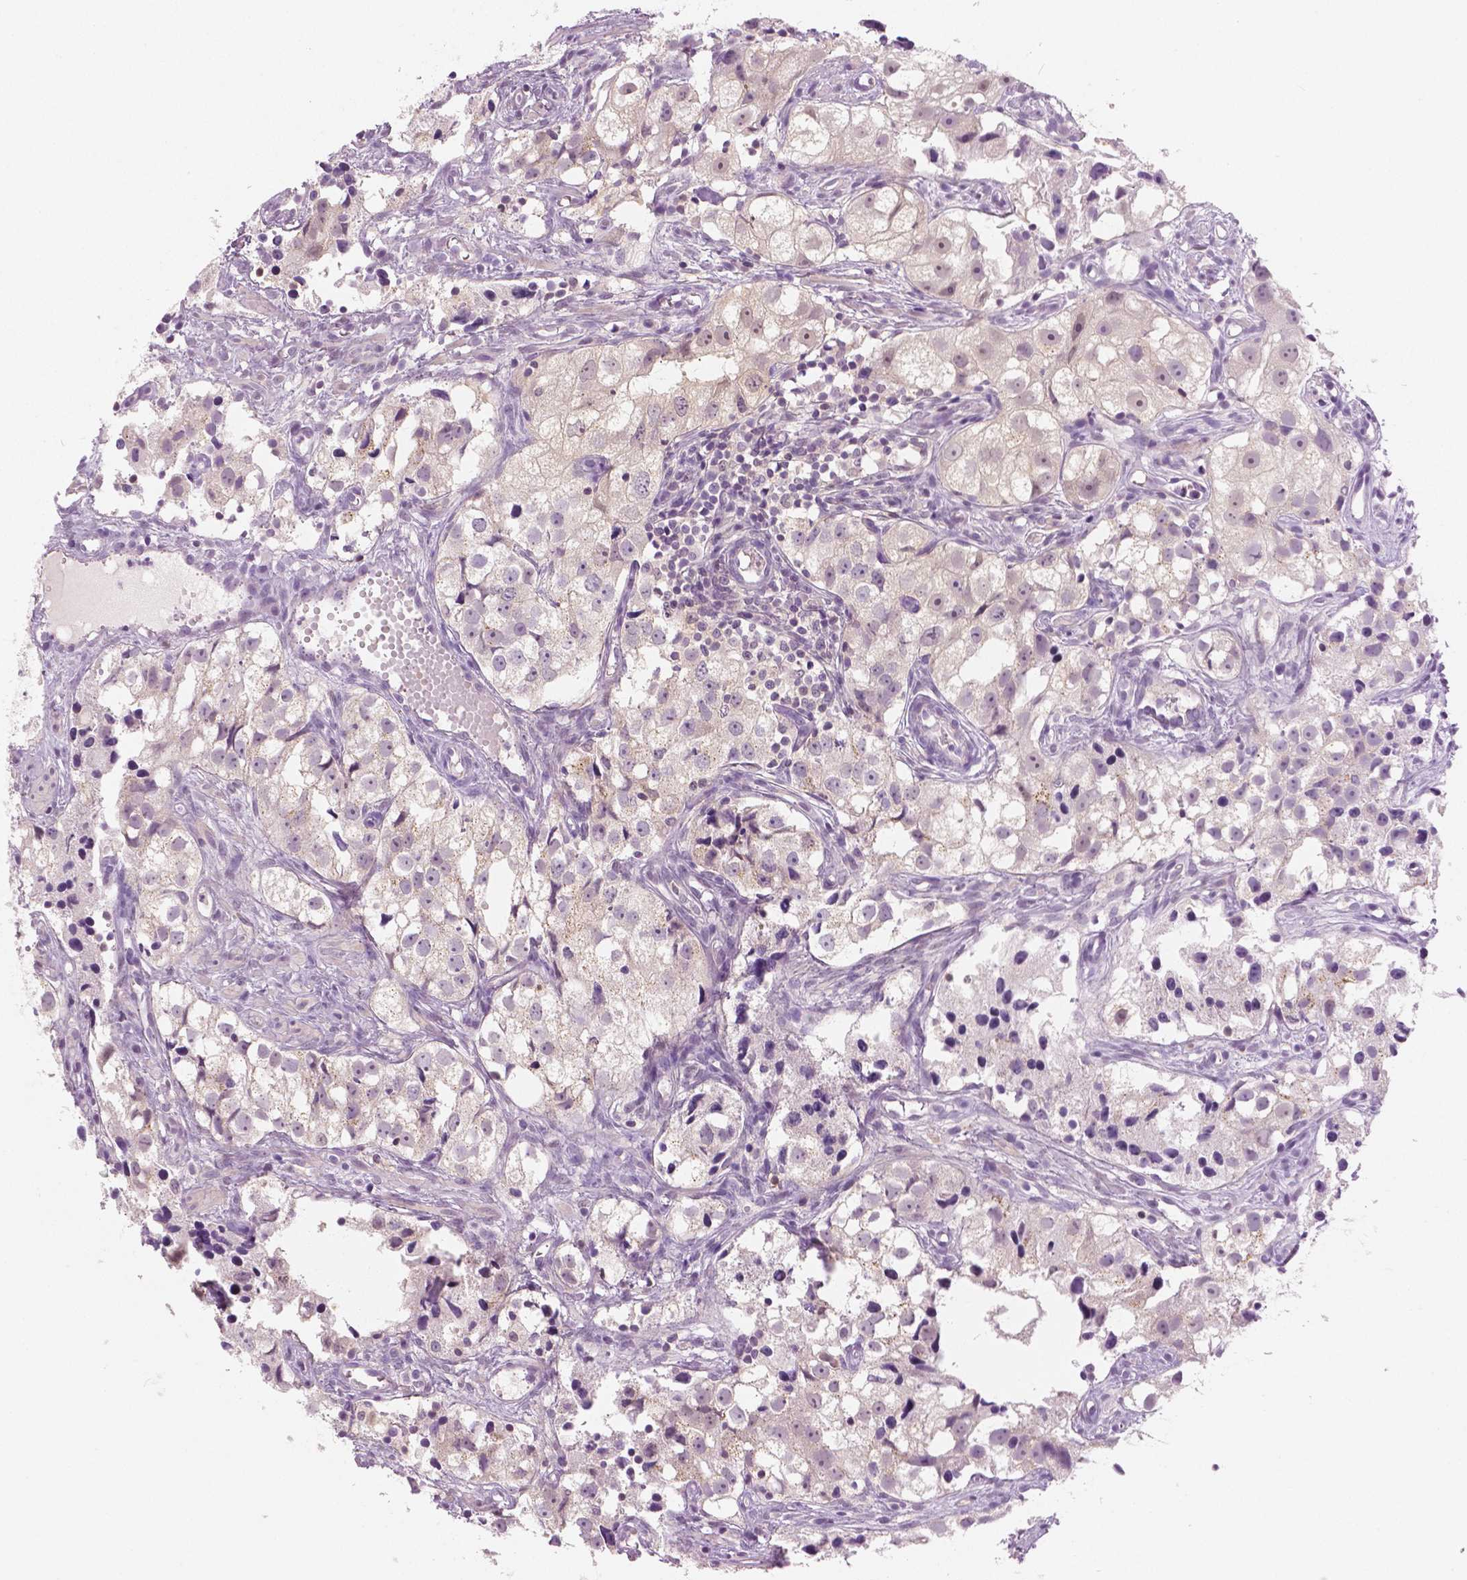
{"staining": {"intensity": "negative", "quantity": "none", "location": "none"}, "tissue": "prostate cancer", "cell_type": "Tumor cells", "image_type": "cancer", "snomed": [{"axis": "morphology", "description": "Adenocarcinoma, High grade"}, {"axis": "topography", "description": "Prostate"}], "caption": "Tumor cells show no significant protein expression in prostate cancer (adenocarcinoma (high-grade)).", "gene": "GALM", "patient": {"sex": "male", "age": 68}}